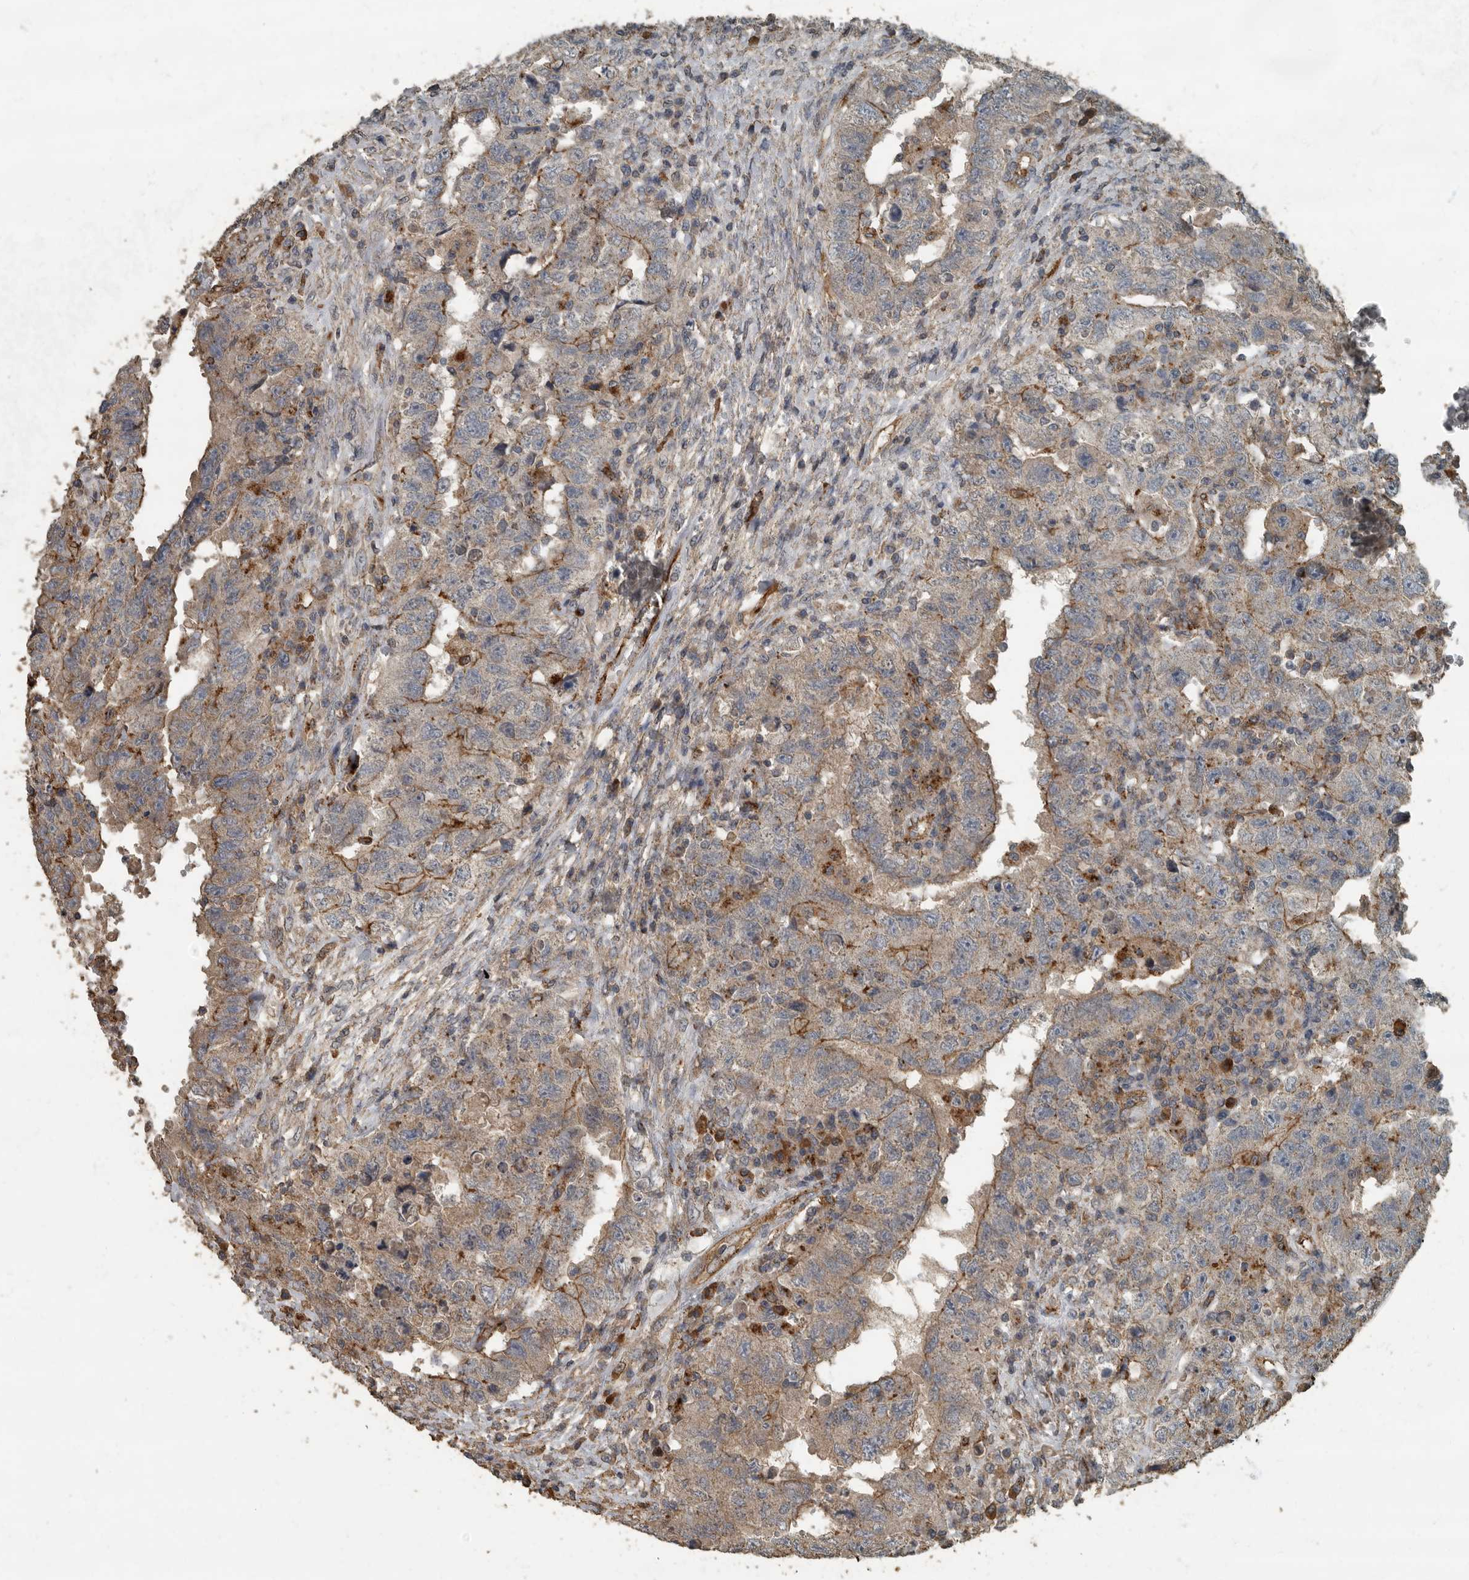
{"staining": {"intensity": "moderate", "quantity": "25%-75%", "location": "cytoplasmic/membranous"}, "tissue": "testis cancer", "cell_type": "Tumor cells", "image_type": "cancer", "snomed": [{"axis": "morphology", "description": "Carcinoma, Embryonal, NOS"}, {"axis": "topography", "description": "Testis"}], "caption": "Immunohistochemistry of testis cancer shows medium levels of moderate cytoplasmic/membranous staining in approximately 25%-75% of tumor cells. The staining is performed using DAB (3,3'-diaminobenzidine) brown chromogen to label protein expression. The nuclei are counter-stained blue using hematoxylin.", "gene": "IL15RA", "patient": {"sex": "male", "age": 26}}